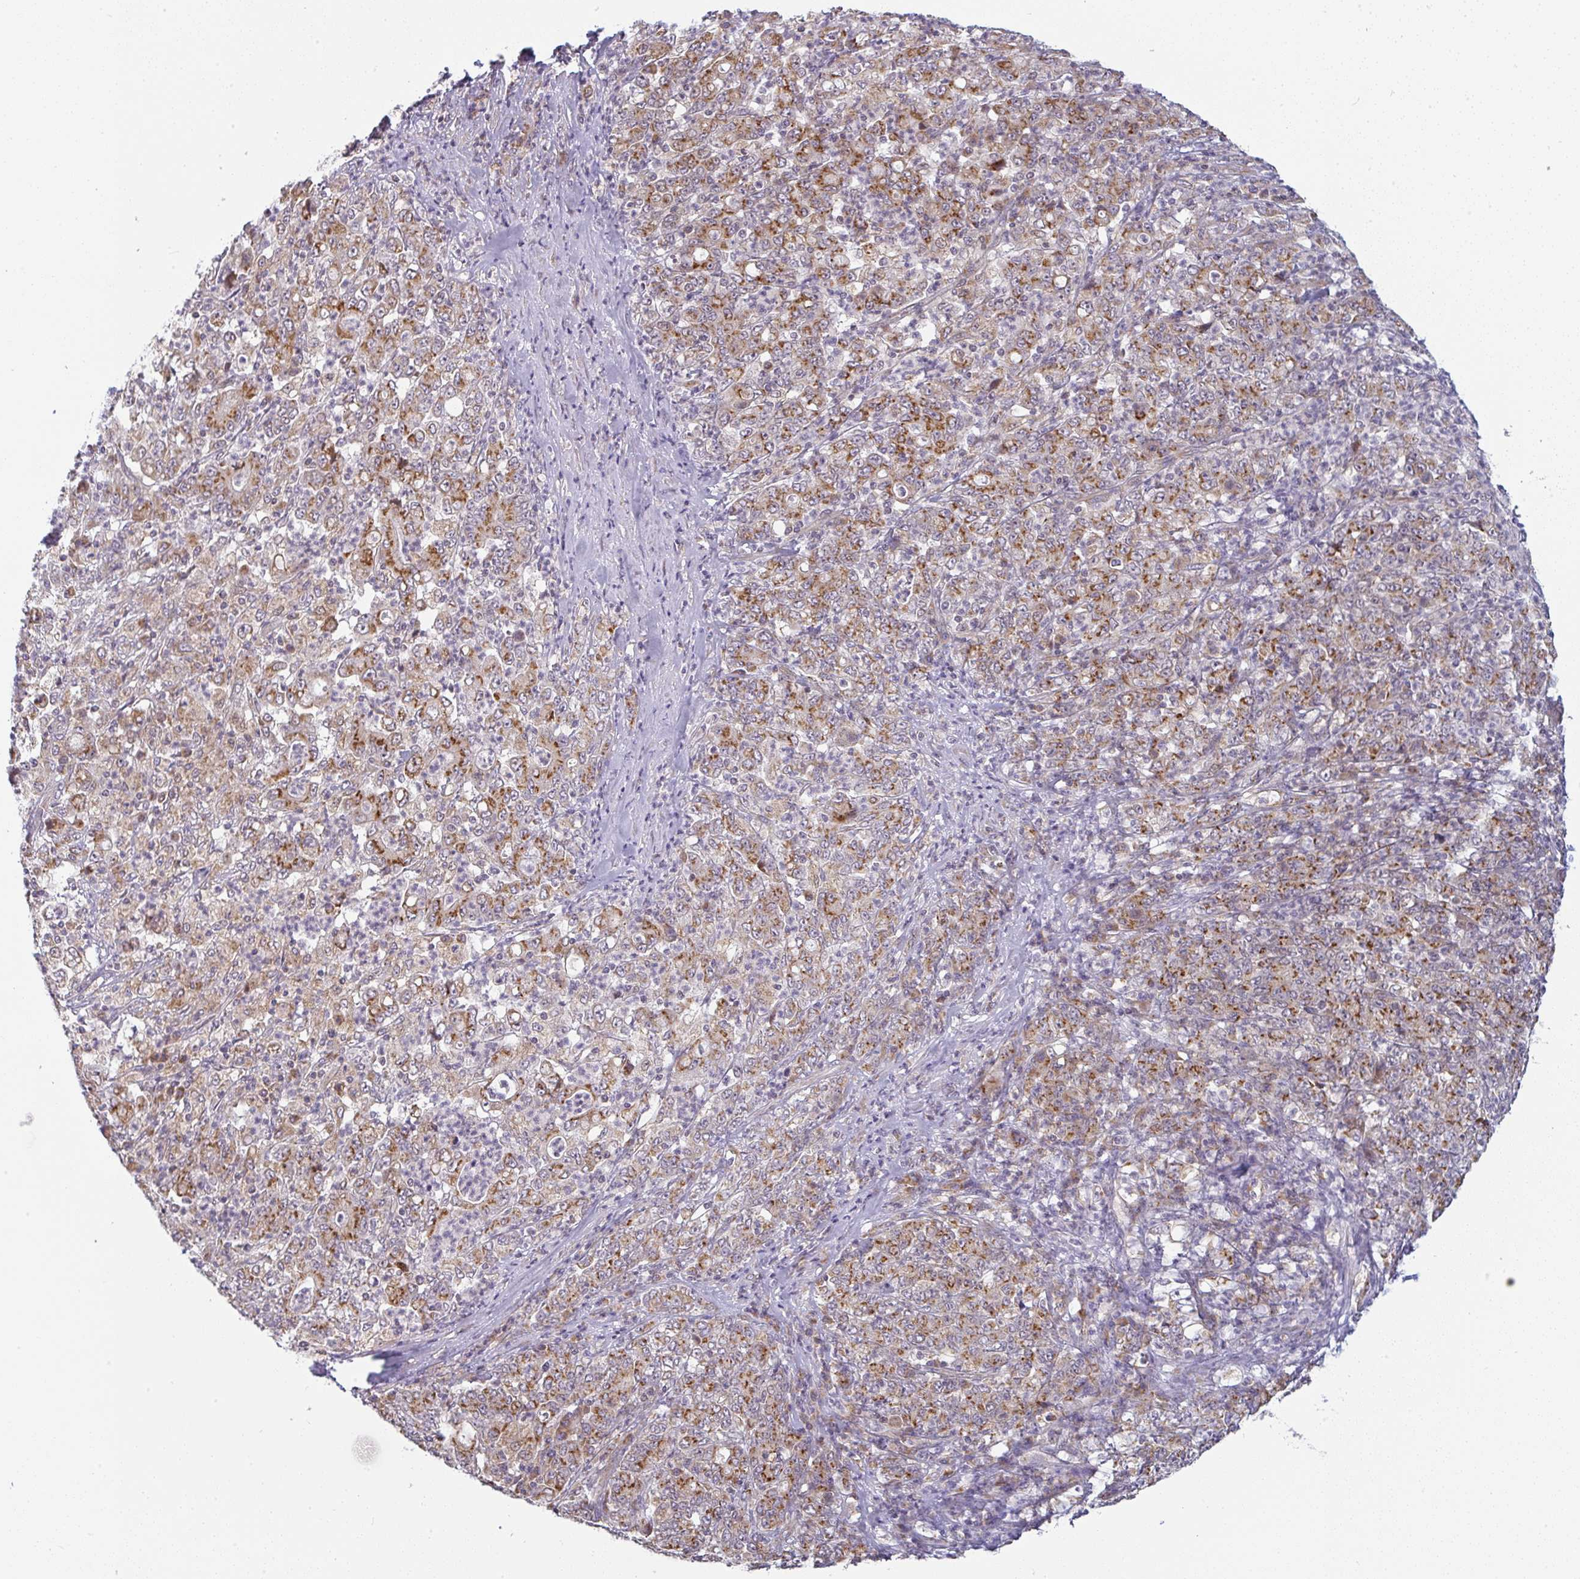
{"staining": {"intensity": "moderate", "quantity": ">75%", "location": "cytoplasmic/membranous"}, "tissue": "stomach cancer", "cell_type": "Tumor cells", "image_type": "cancer", "snomed": [{"axis": "morphology", "description": "Adenocarcinoma, NOS"}, {"axis": "topography", "description": "Stomach, lower"}], "caption": "Protein expression analysis of human adenocarcinoma (stomach) reveals moderate cytoplasmic/membranous positivity in approximately >75% of tumor cells.", "gene": "MOB1A", "patient": {"sex": "female", "age": 71}}